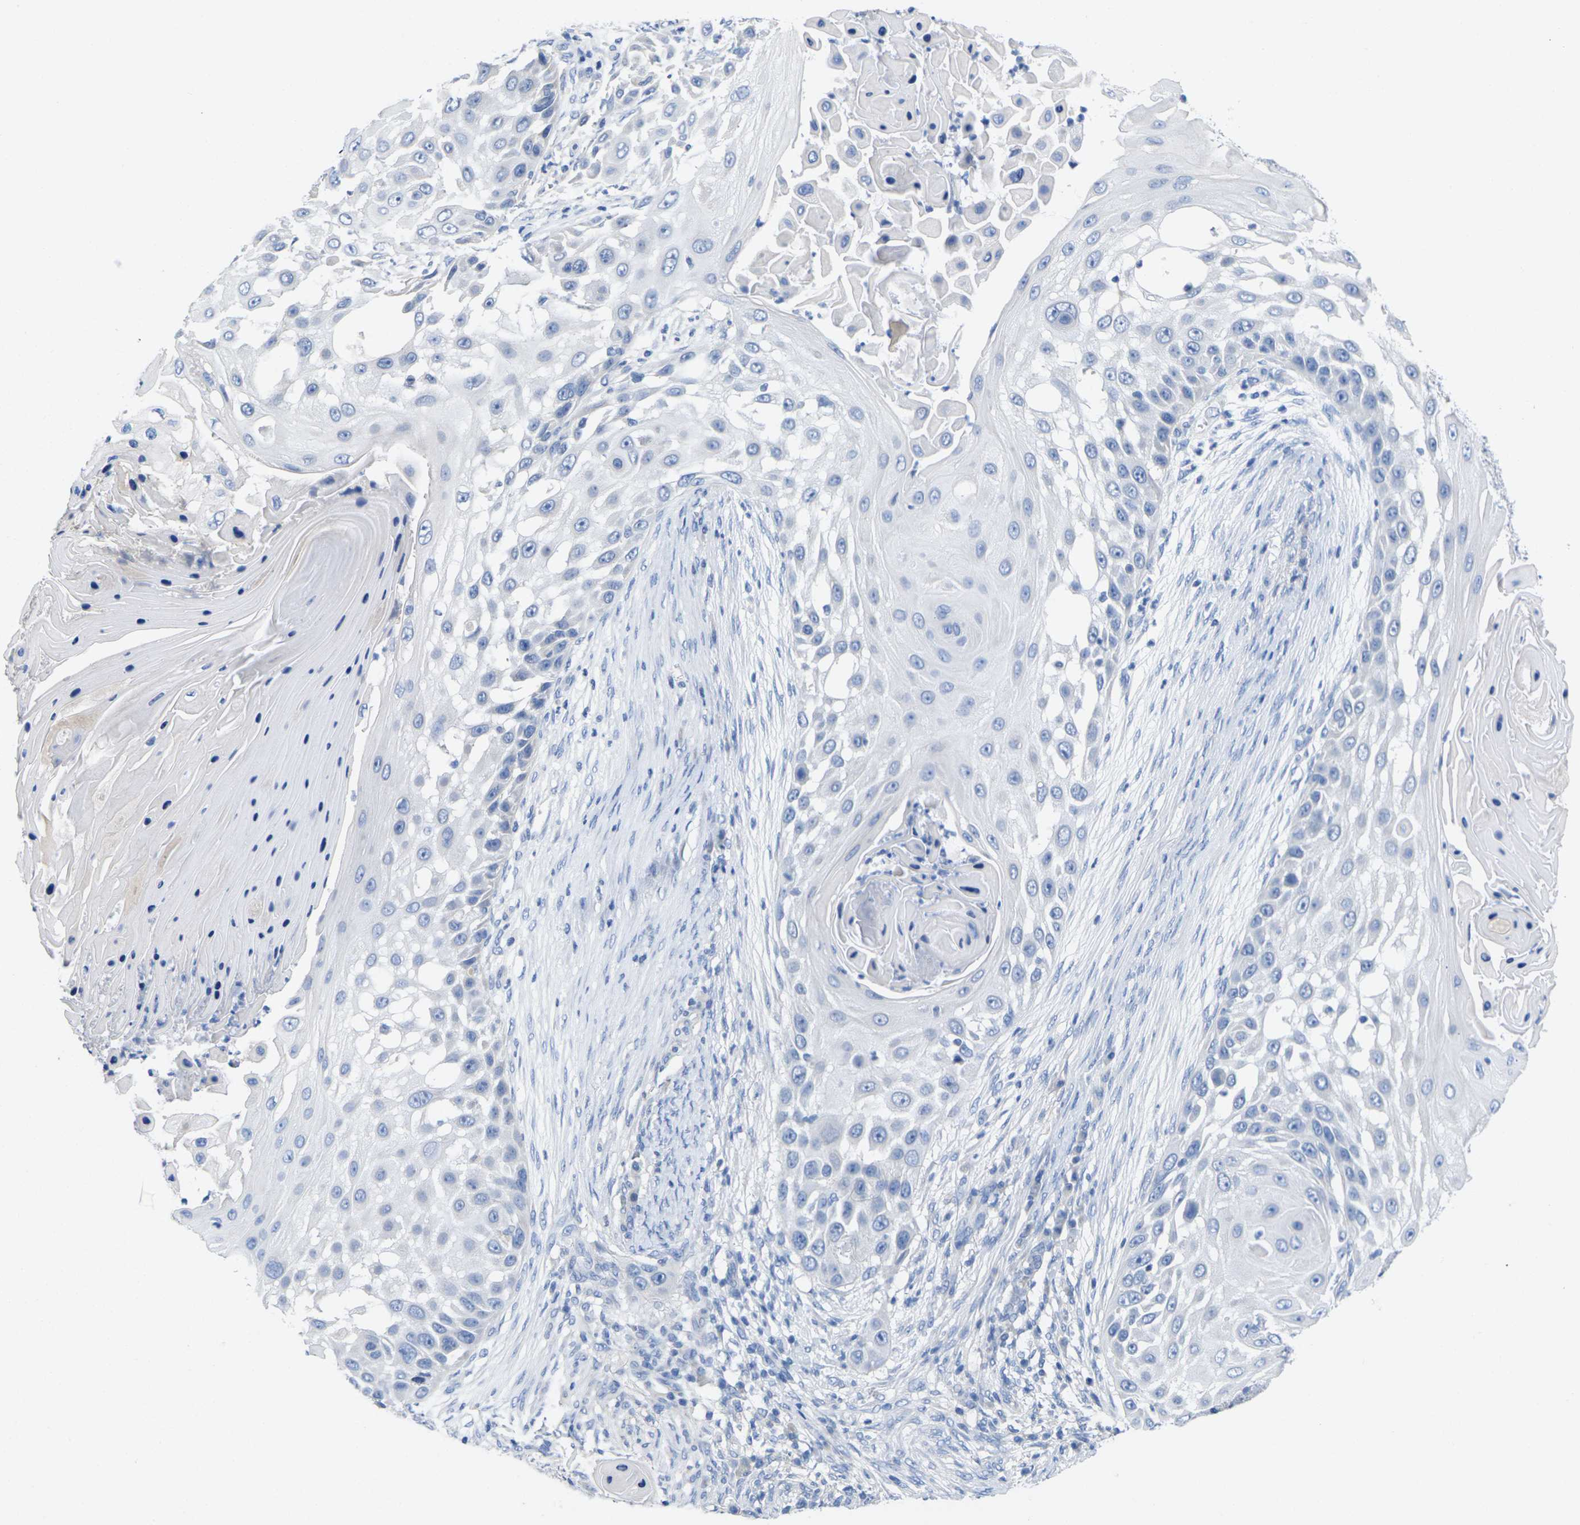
{"staining": {"intensity": "negative", "quantity": "none", "location": "none"}, "tissue": "skin cancer", "cell_type": "Tumor cells", "image_type": "cancer", "snomed": [{"axis": "morphology", "description": "Squamous cell carcinoma, NOS"}, {"axis": "topography", "description": "Skin"}], "caption": "Tumor cells are negative for protein expression in human squamous cell carcinoma (skin).", "gene": "TNNI3", "patient": {"sex": "female", "age": 44}}